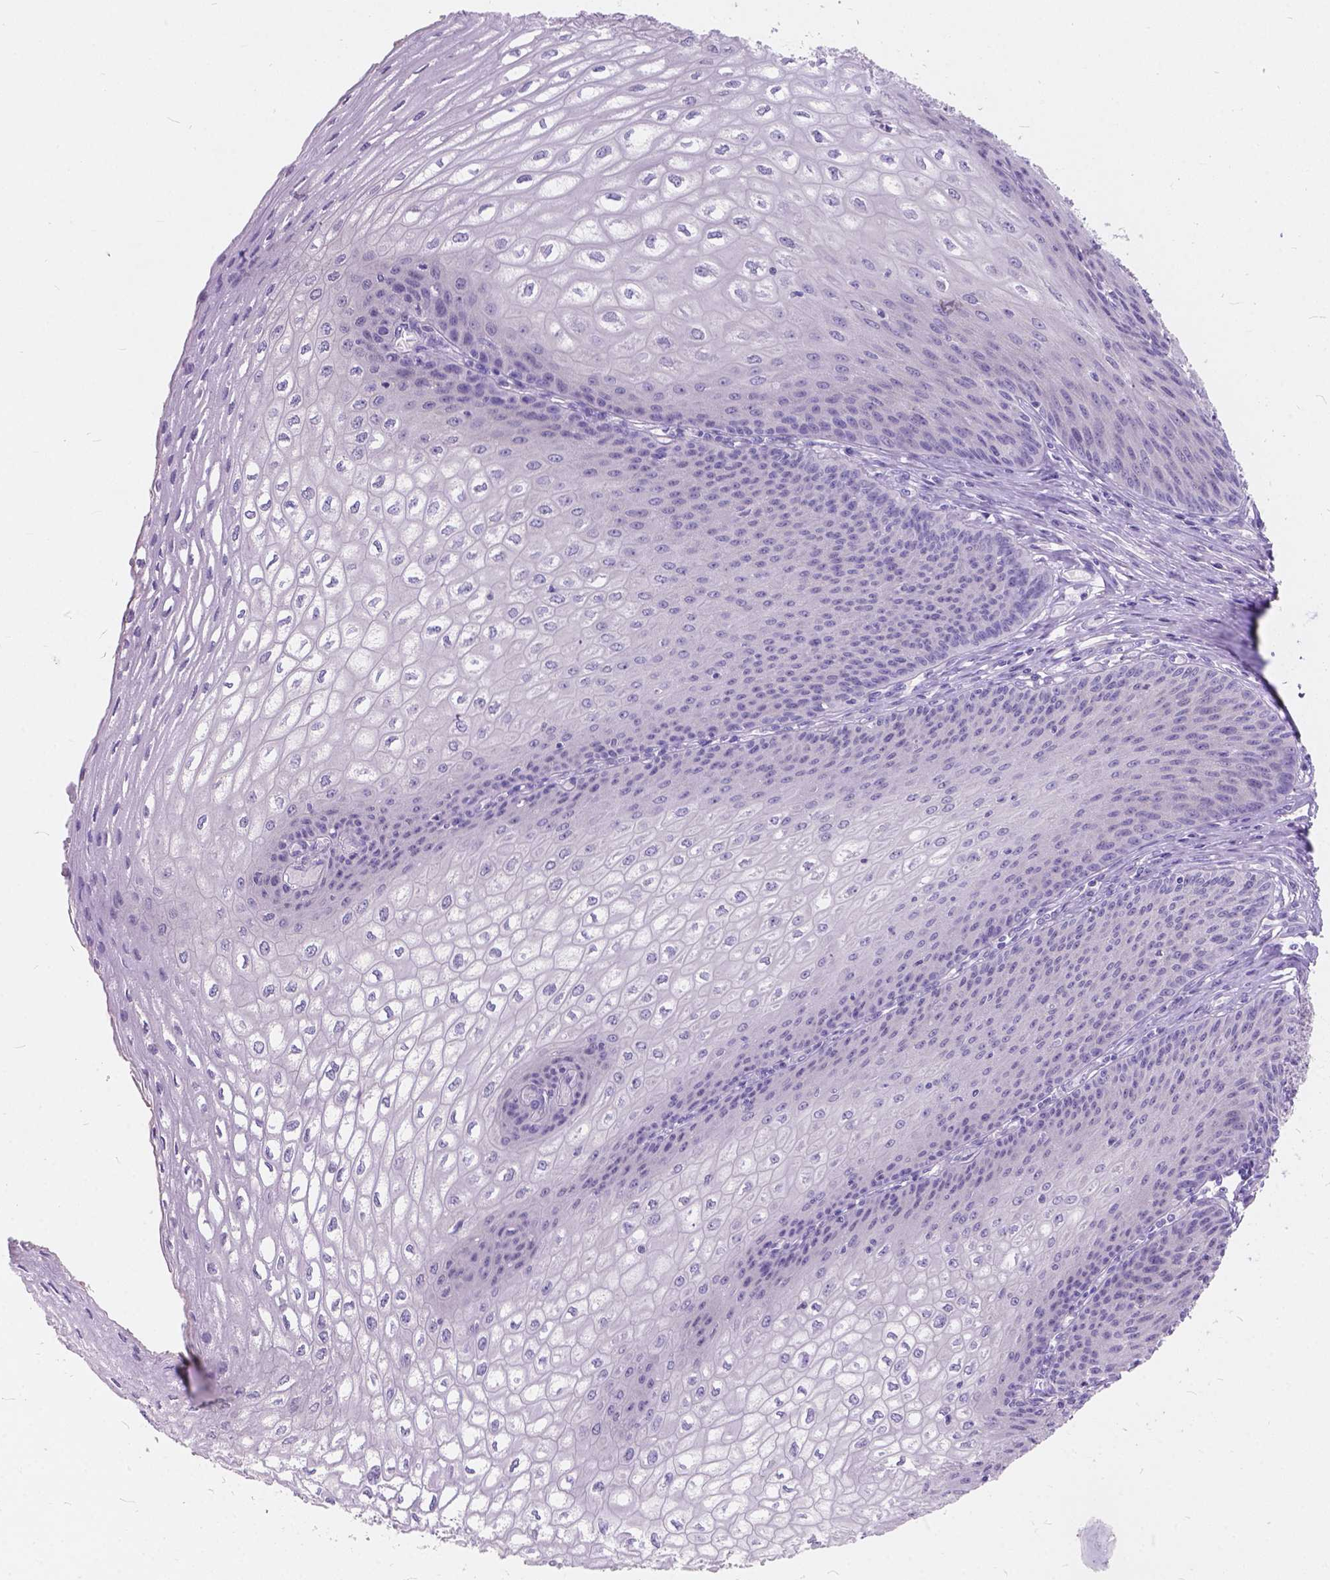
{"staining": {"intensity": "negative", "quantity": "none", "location": "none"}, "tissue": "esophagus", "cell_type": "Squamous epithelial cells", "image_type": "normal", "snomed": [{"axis": "morphology", "description": "Normal tissue, NOS"}, {"axis": "topography", "description": "Esophagus"}], "caption": "High power microscopy photomicrograph of an immunohistochemistry (IHC) photomicrograph of benign esophagus, revealing no significant expression in squamous epithelial cells.", "gene": "PEX11G", "patient": {"sex": "male", "age": 58}}